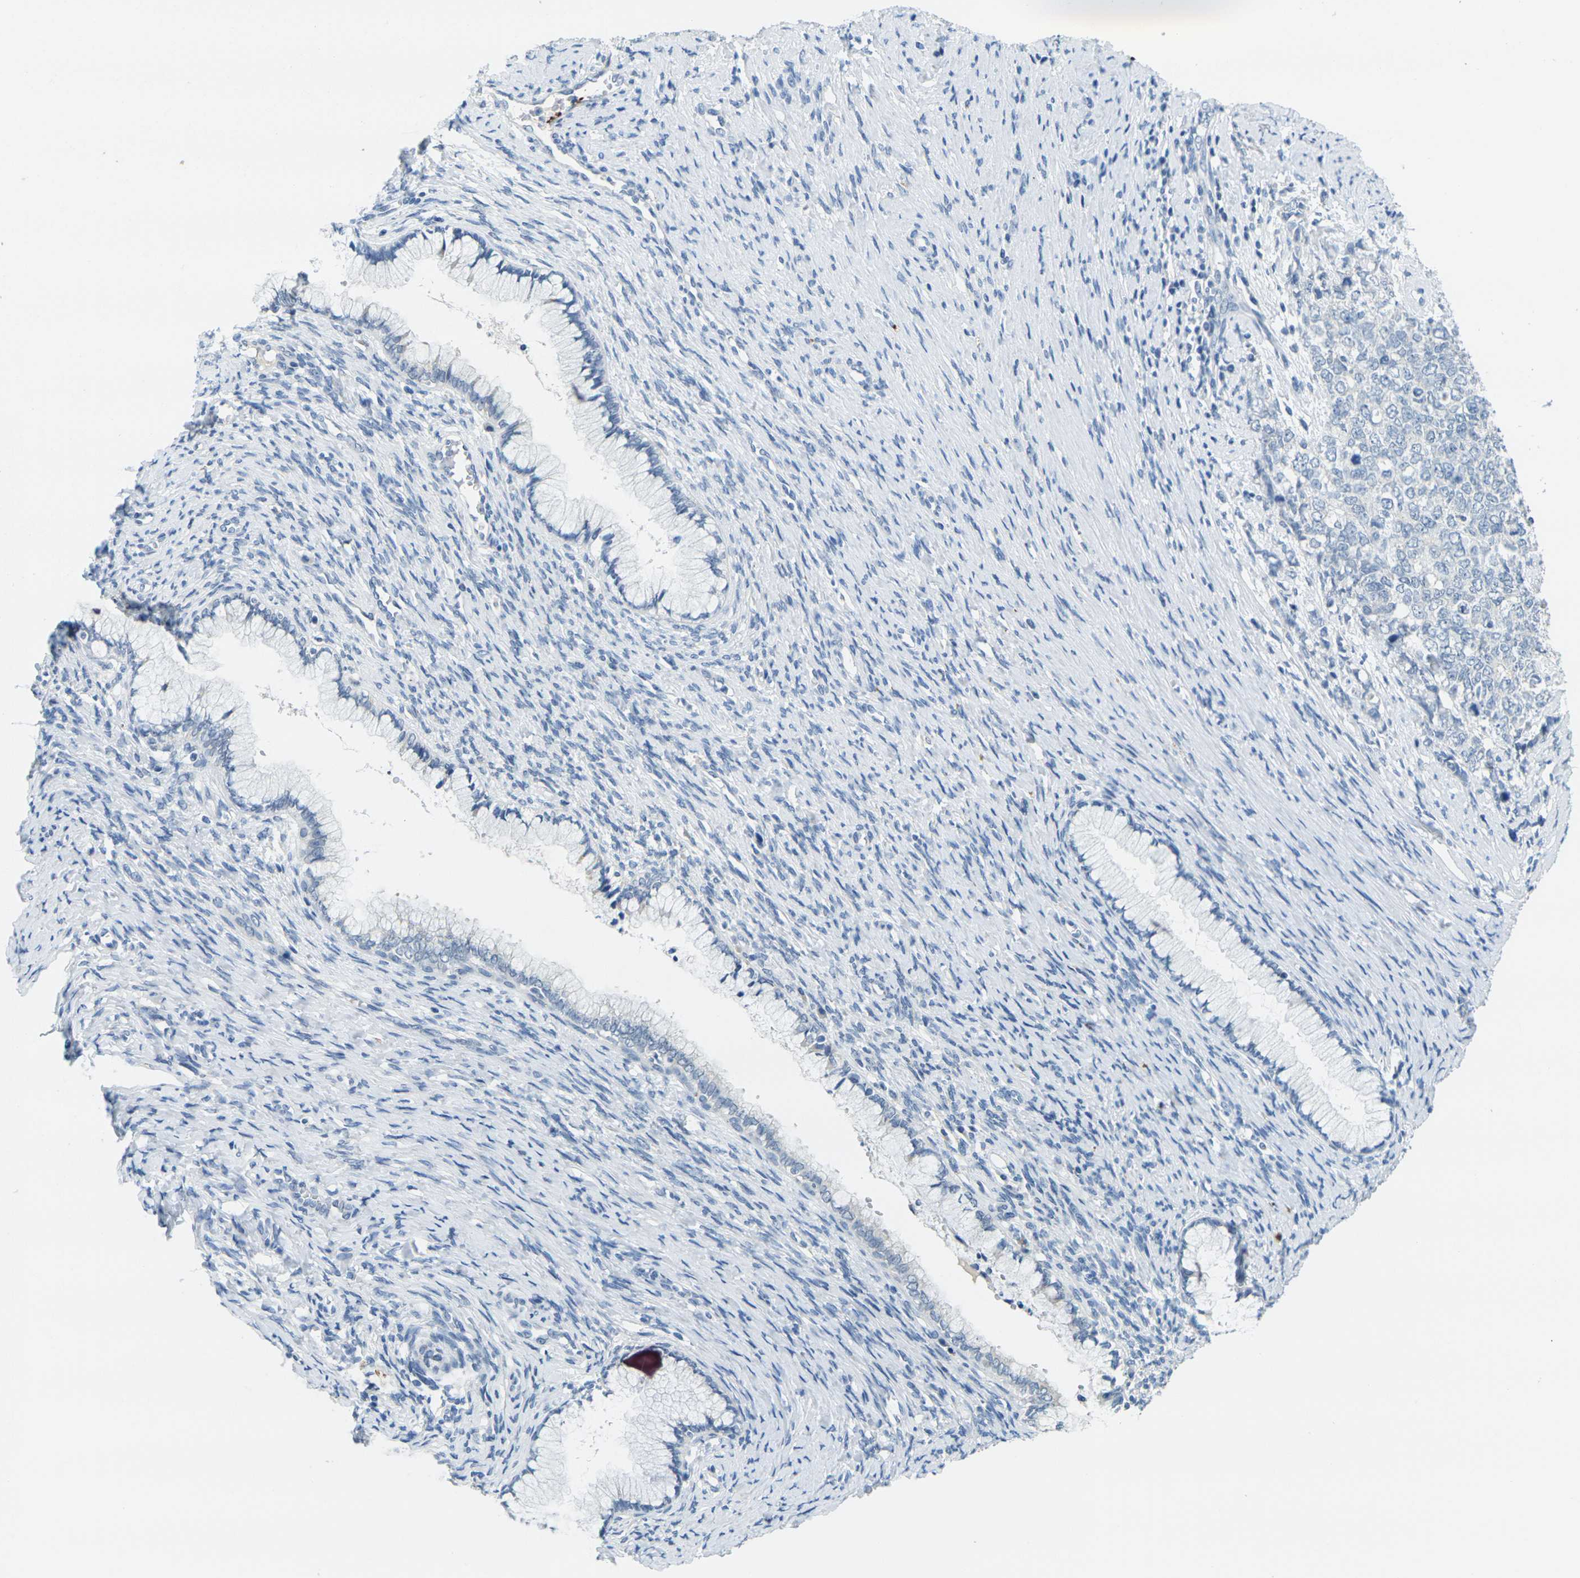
{"staining": {"intensity": "negative", "quantity": "none", "location": "none"}, "tissue": "cervical cancer", "cell_type": "Tumor cells", "image_type": "cancer", "snomed": [{"axis": "morphology", "description": "Squamous cell carcinoma, NOS"}, {"axis": "topography", "description": "Cervix"}], "caption": "Tumor cells show no significant protein positivity in cervical squamous cell carcinoma. Brightfield microscopy of immunohistochemistry stained with DAB (3,3'-diaminobenzidine) (brown) and hematoxylin (blue), captured at high magnification.", "gene": "GPR15", "patient": {"sex": "female", "age": 63}}